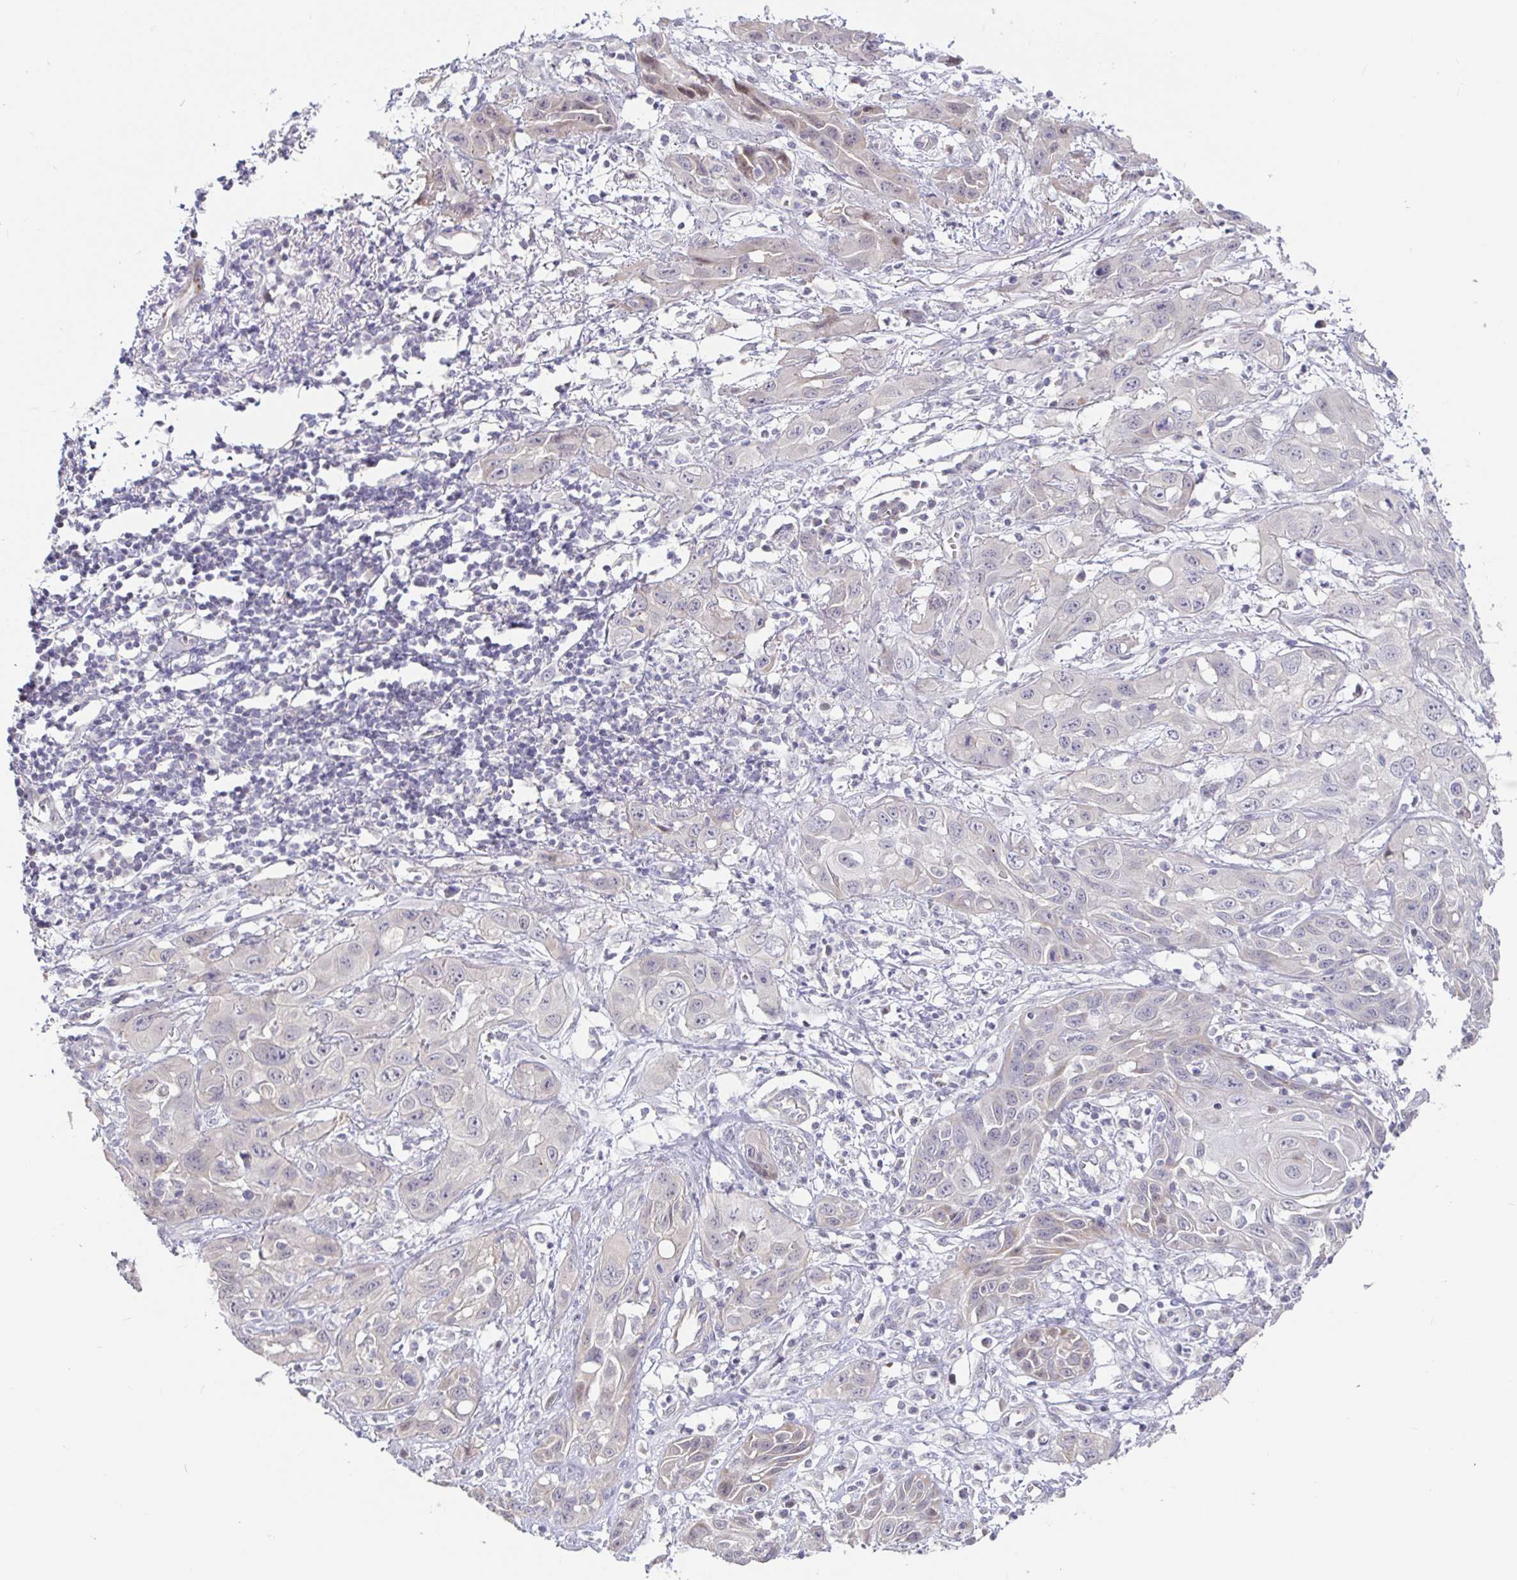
{"staining": {"intensity": "negative", "quantity": "none", "location": "none"}, "tissue": "skin cancer", "cell_type": "Tumor cells", "image_type": "cancer", "snomed": [{"axis": "morphology", "description": "Squamous cell carcinoma, NOS"}, {"axis": "topography", "description": "Skin"}, {"axis": "topography", "description": "Vulva"}], "caption": "This is an immunohistochemistry (IHC) histopathology image of human skin cancer (squamous cell carcinoma). There is no expression in tumor cells.", "gene": "CIT", "patient": {"sex": "female", "age": 71}}